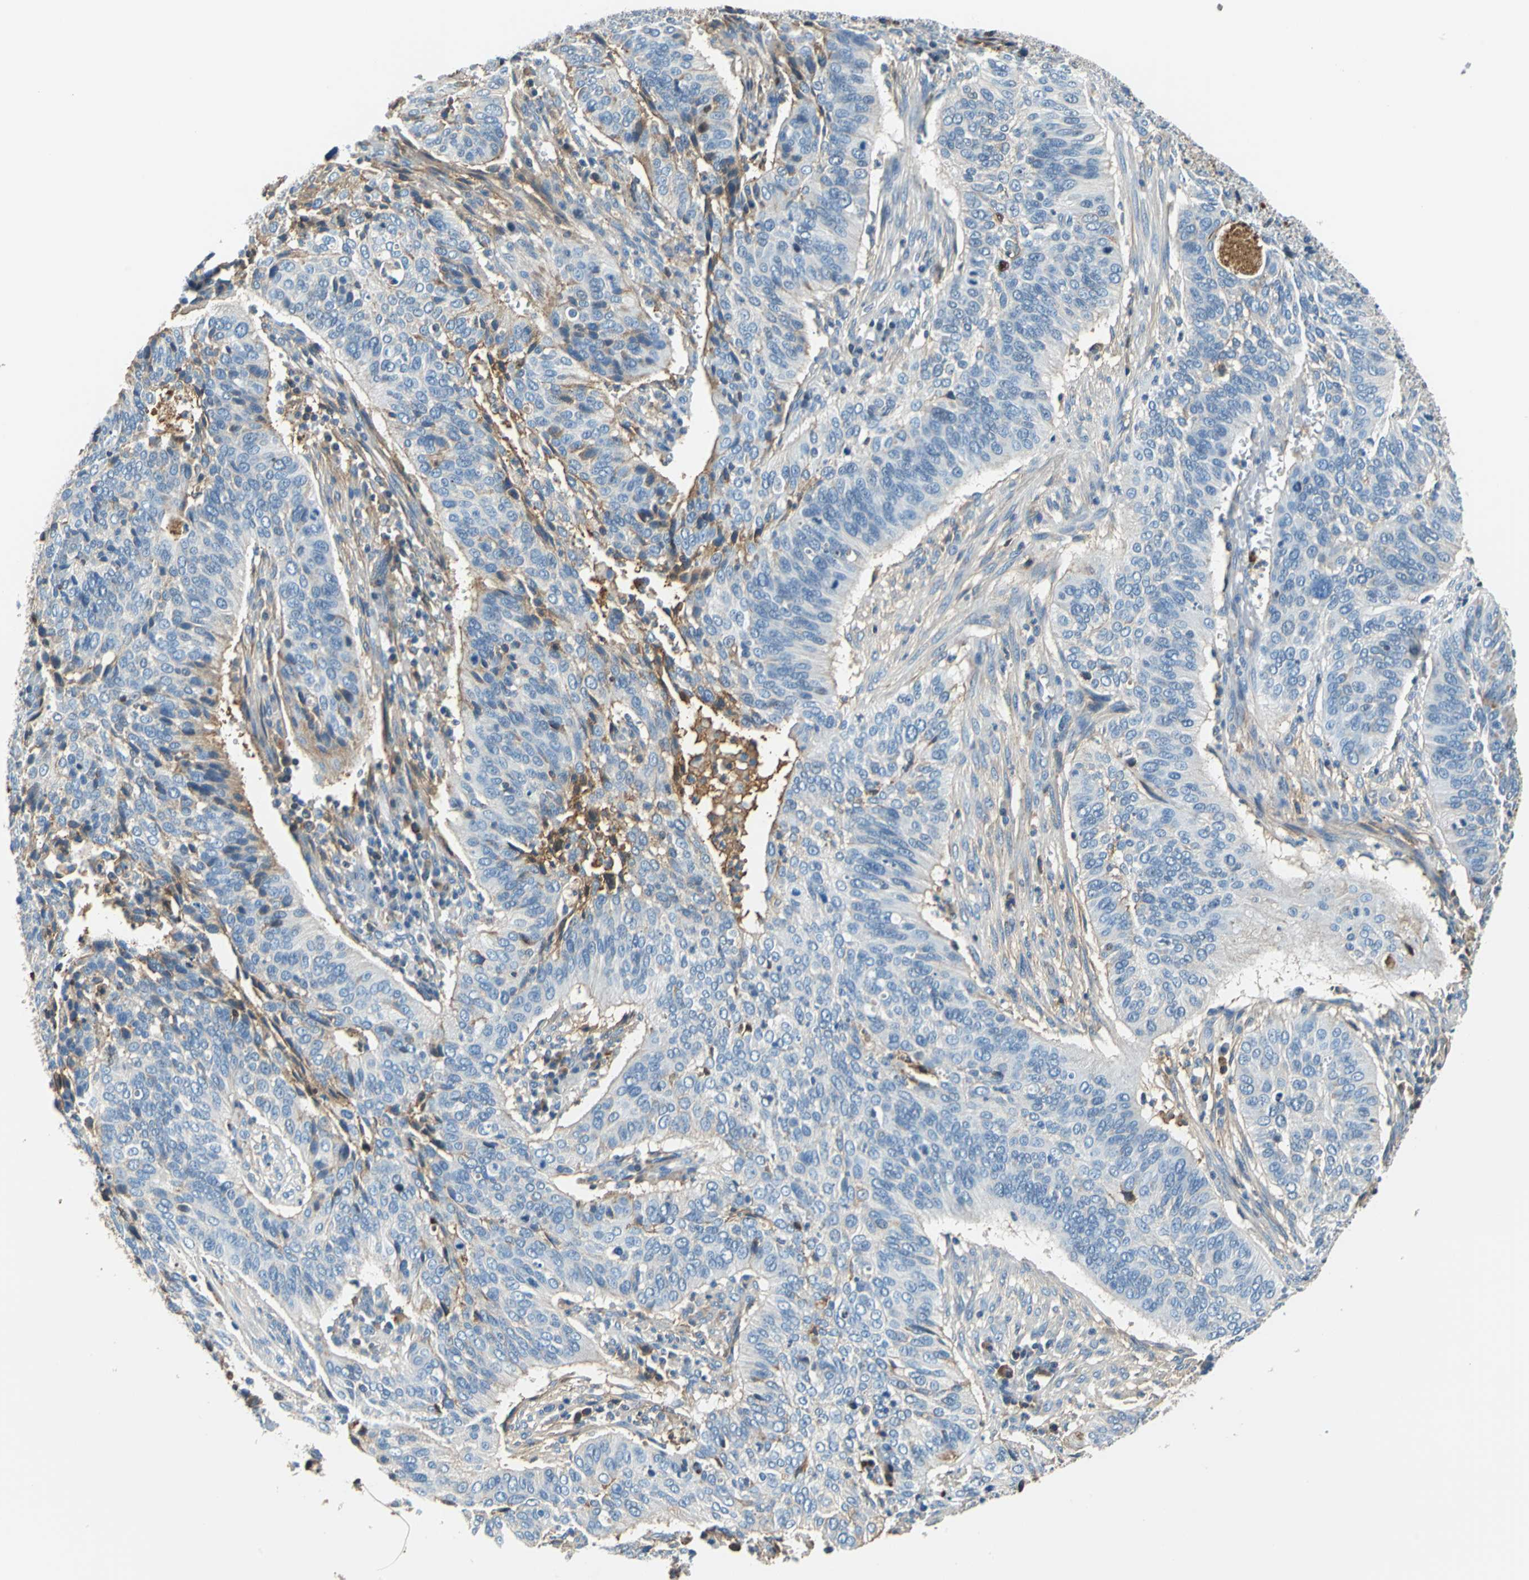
{"staining": {"intensity": "moderate", "quantity": "<25%", "location": "cytoplasmic/membranous"}, "tissue": "cervical cancer", "cell_type": "Tumor cells", "image_type": "cancer", "snomed": [{"axis": "morphology", "description": "Squamous cell carcinoma, NOS"}, {"axis": "topography", "description": "Cervix"}], "caption": "Immunohistochemistry of human squamous cell carcinoma (cervical) reveals low levels of moderate cytoplasmic/membranous positivity in about <25% of tumor cells. The protein of interest is stained brown, and the nuclei are stained in blue (DAB IHC with brightfield microscopy, high magnification).", "gene": "ALB", "patient": {"sex": "female", "age": 39}}